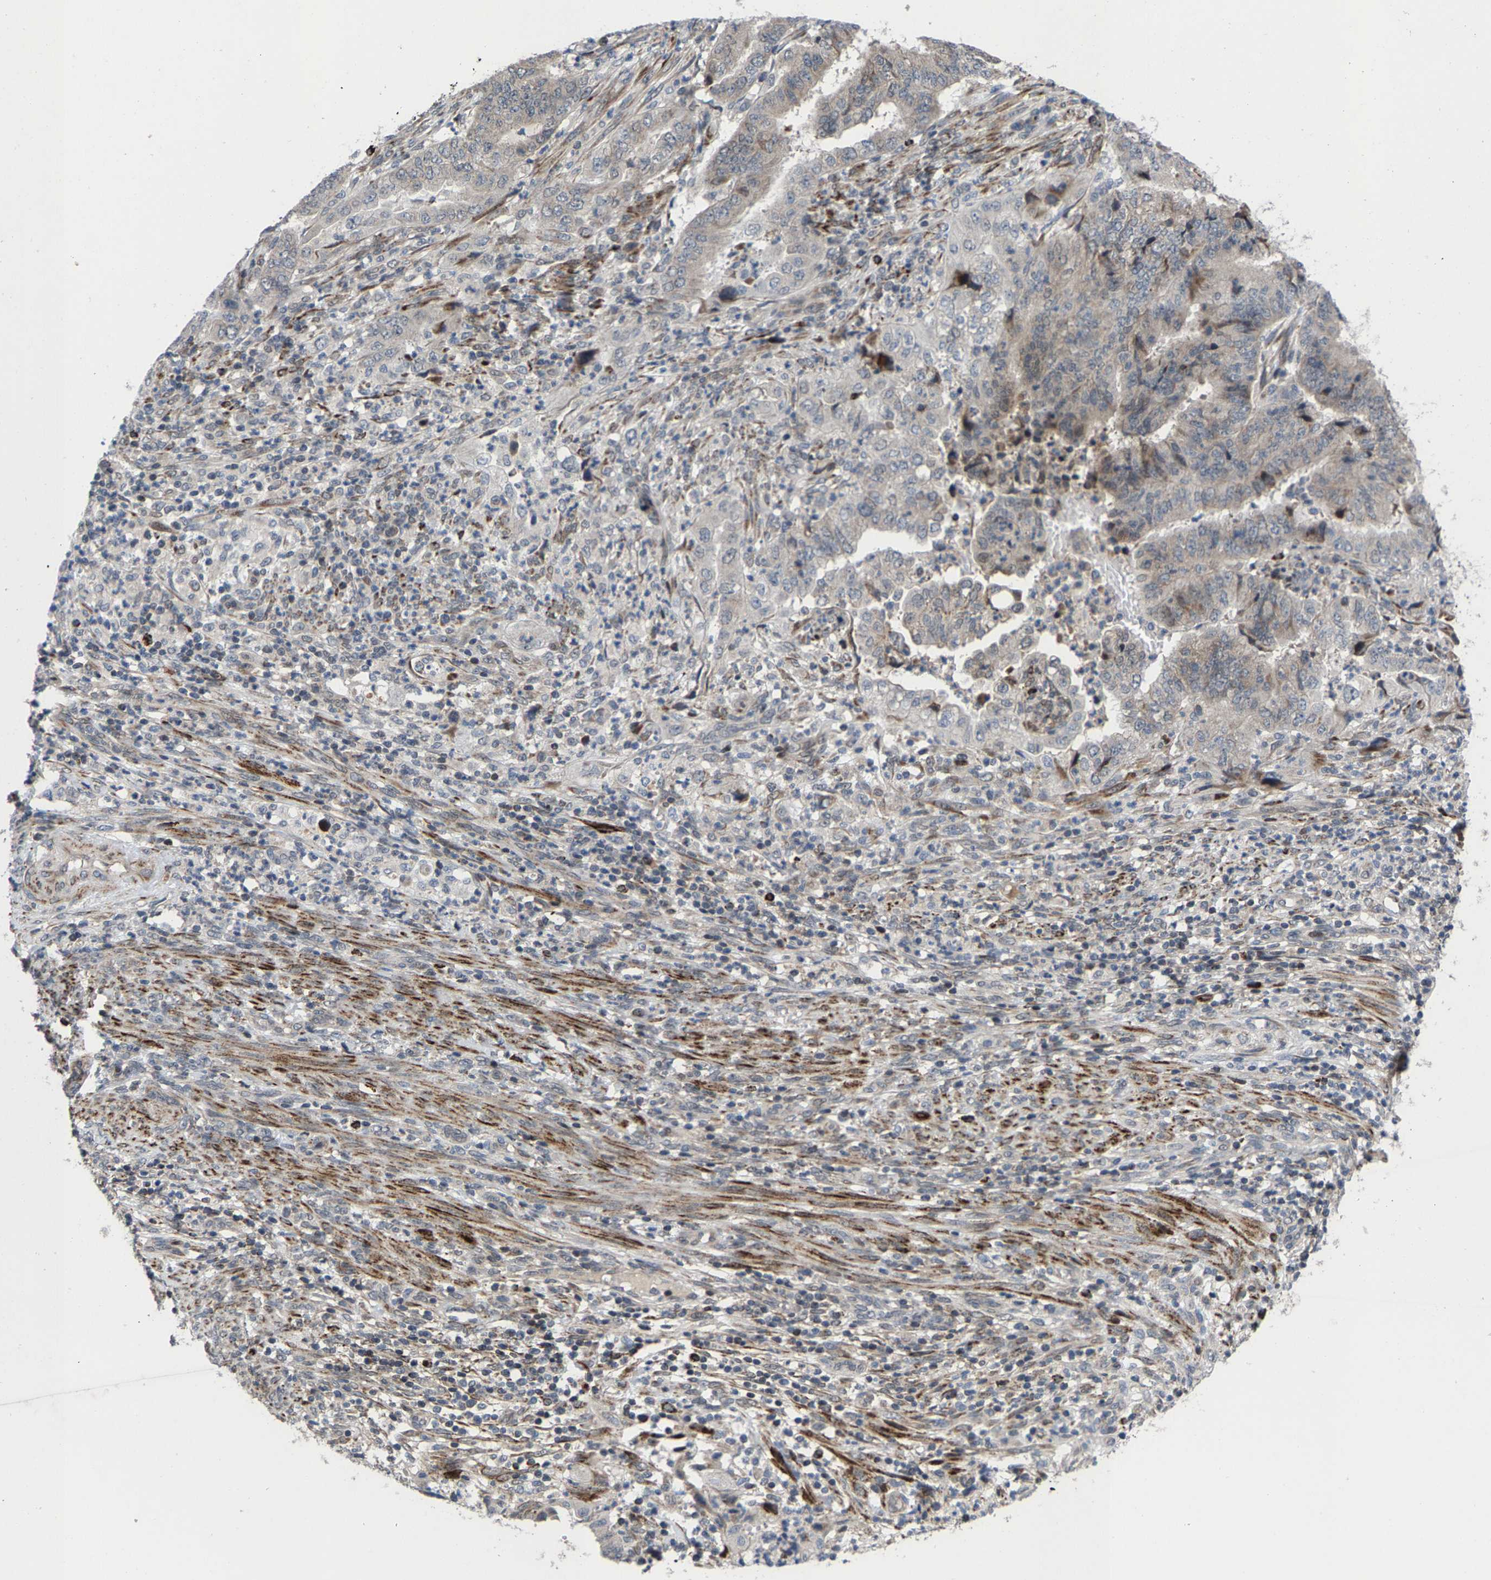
{"staining": {"intensity": "negative", "quantity": "none", "location": "none"}, "tissue": "endometrial cancer", "cell_type": "Tumor cells", "image_type": "cancer", "snomed": [{"axis": "morphology", "description": "Adenocarcinoma, NOS"}, {"axis": "topography", "description": "Endometrium"}], "caption": "This is an immunohistochemistry image of human endometrial adenocarcinoma. There is no staining in tumor cells.", "gene": "TDRKH", "patient": {"sex": "female", "age": 51}}